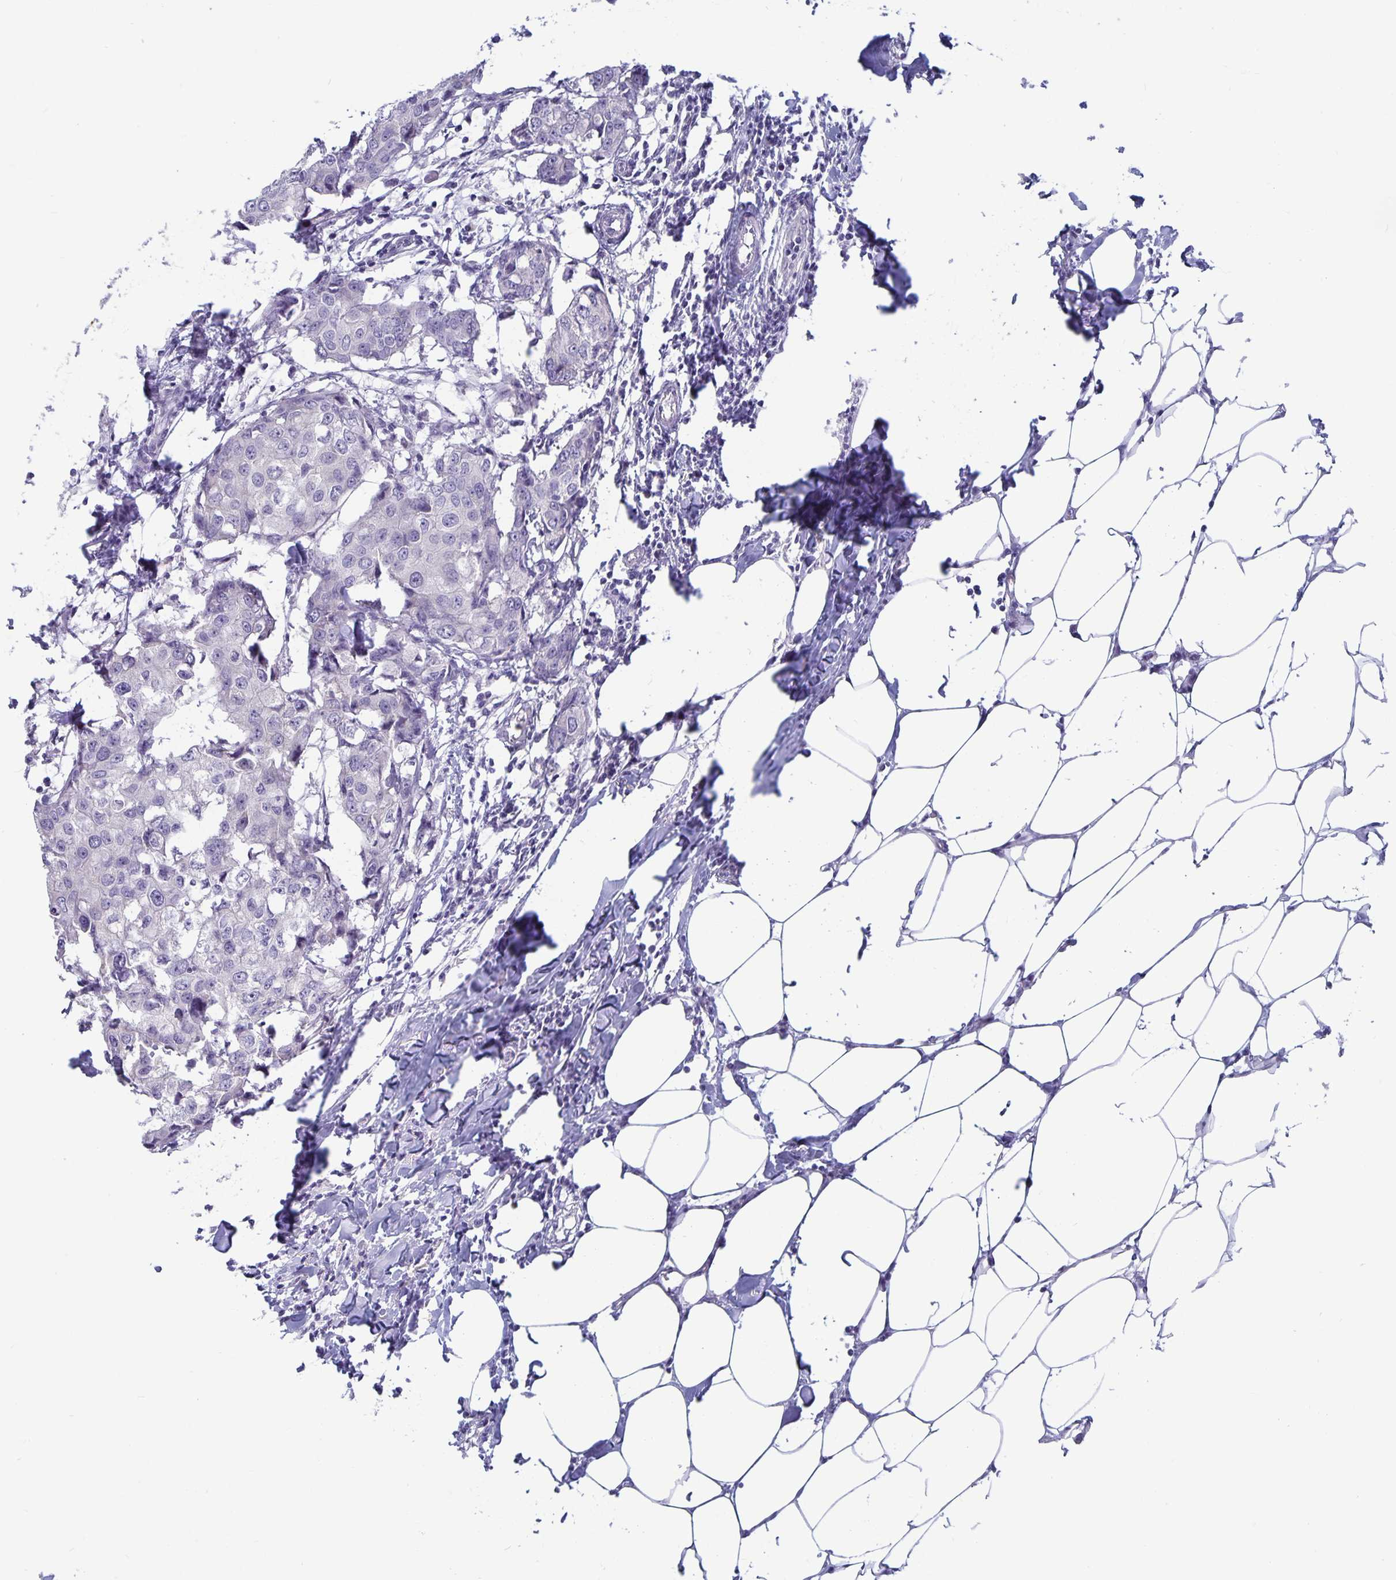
{"staining": {"intensity": "negative", "quantity": "none", "location": "none"}, "tissue": "breast cancer", "cell_type": "Tumor cells", "image_type": "cancer", "snomed": [{"axis": "morphology", "description": "Duct carcinoma"}, {"axis": "topography", "description": "Breast"}], "caption": "Intraductal carcinoma (breast) was stained to show a protein in brown. There is no significant expression in tumor cells.", "gene": "PLCB3", "patient": {"sex": "female", "age": 27}}